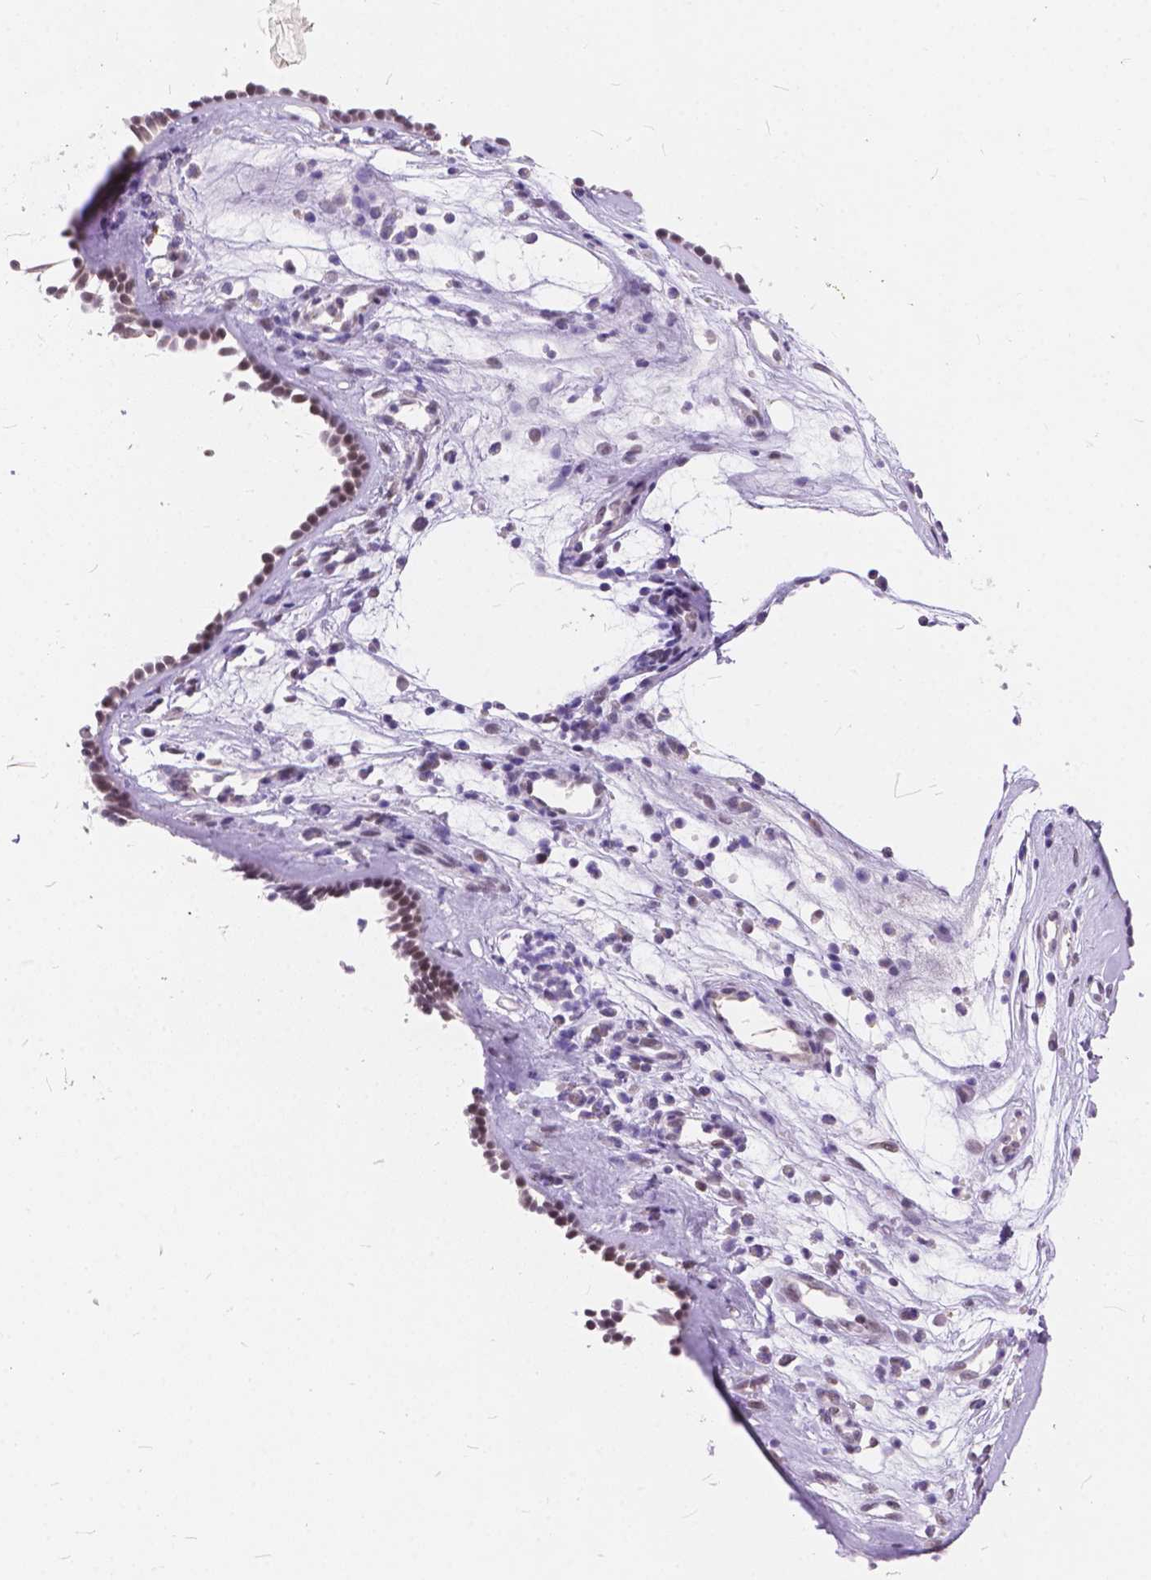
{"staining": {"intensity": "moderate", "quantity": ">75%", "location": "nuclear"}, "tissue": "nasopharynx", "cell_type": "Respiratory epithelial cells", "image_type": "normal", "snomed": [{"axis": "morphology", "description": "Normal tissue, NOS"}, {"axis": "topography", "description": "Nasopharynx"}], "caption": "Immunohistochemical staining of unremarkable nasopharynx reveals medium levels of moderate nuclear positivity in approximately >75% of respiratory epithelial cells. (brown staining indicates protein expression, while blue staining denotes nuclei).", "gene": "FAM53A", "patient": {"sex": "male", "age": 77}}